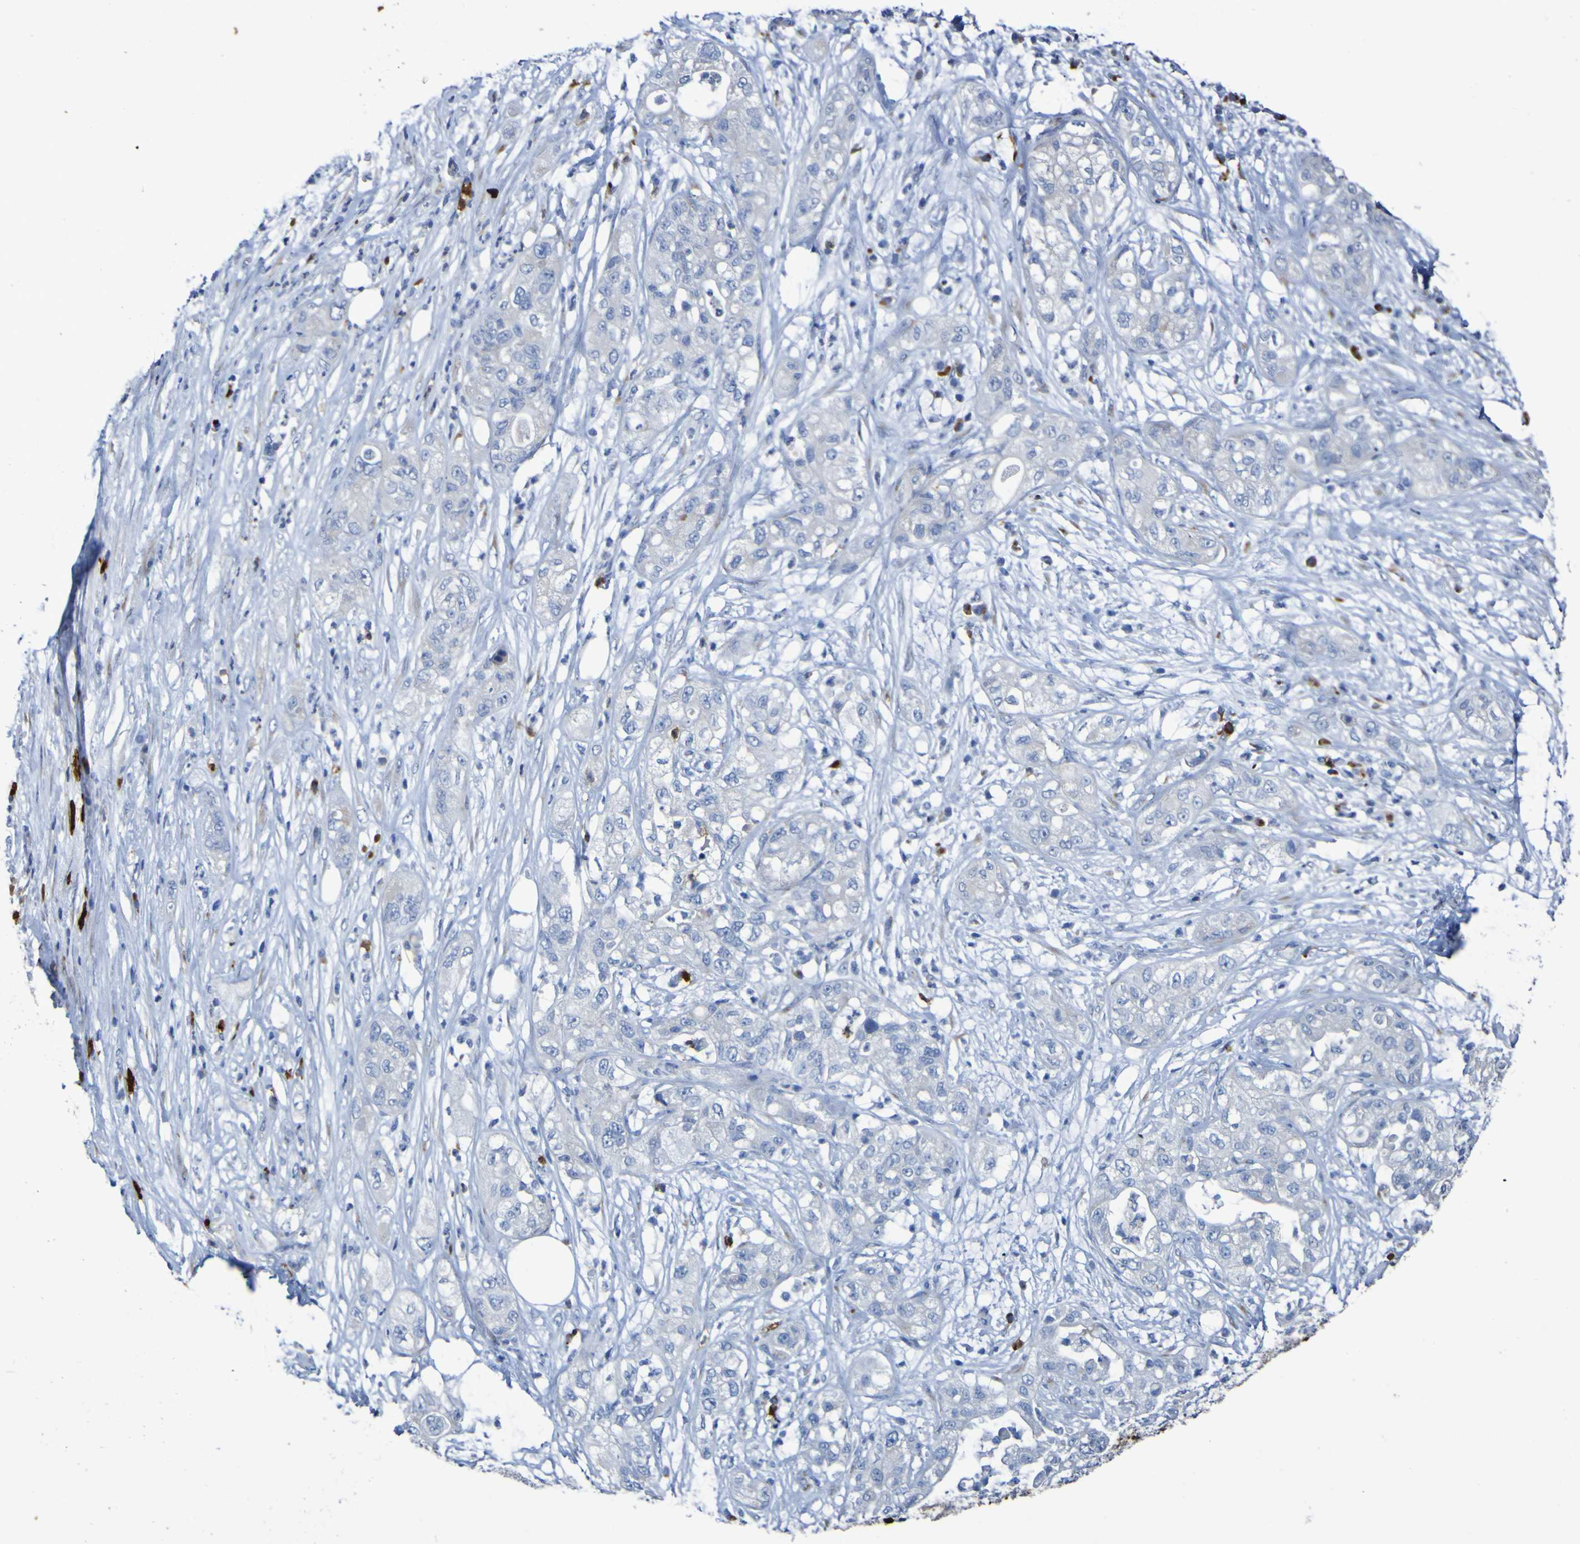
{"staining": {"intensity": "negative", "quantity": "none", "location": "none"}, "tissue": "pancreatic cancer", "cell_type": "Tumor cells", "image_type": "cancer", "snomed": [{"axis": "morphology", "description": "Adenocarcinoma, NOS"}, {"axis": "topography", "description": "Pancreas"}], "caption": "This is an IHC image of human pancreatic cancer. There is no expression in tumor cells.", "gene": "C11orf24", "patient": {"sex": "female", "age": 78}}